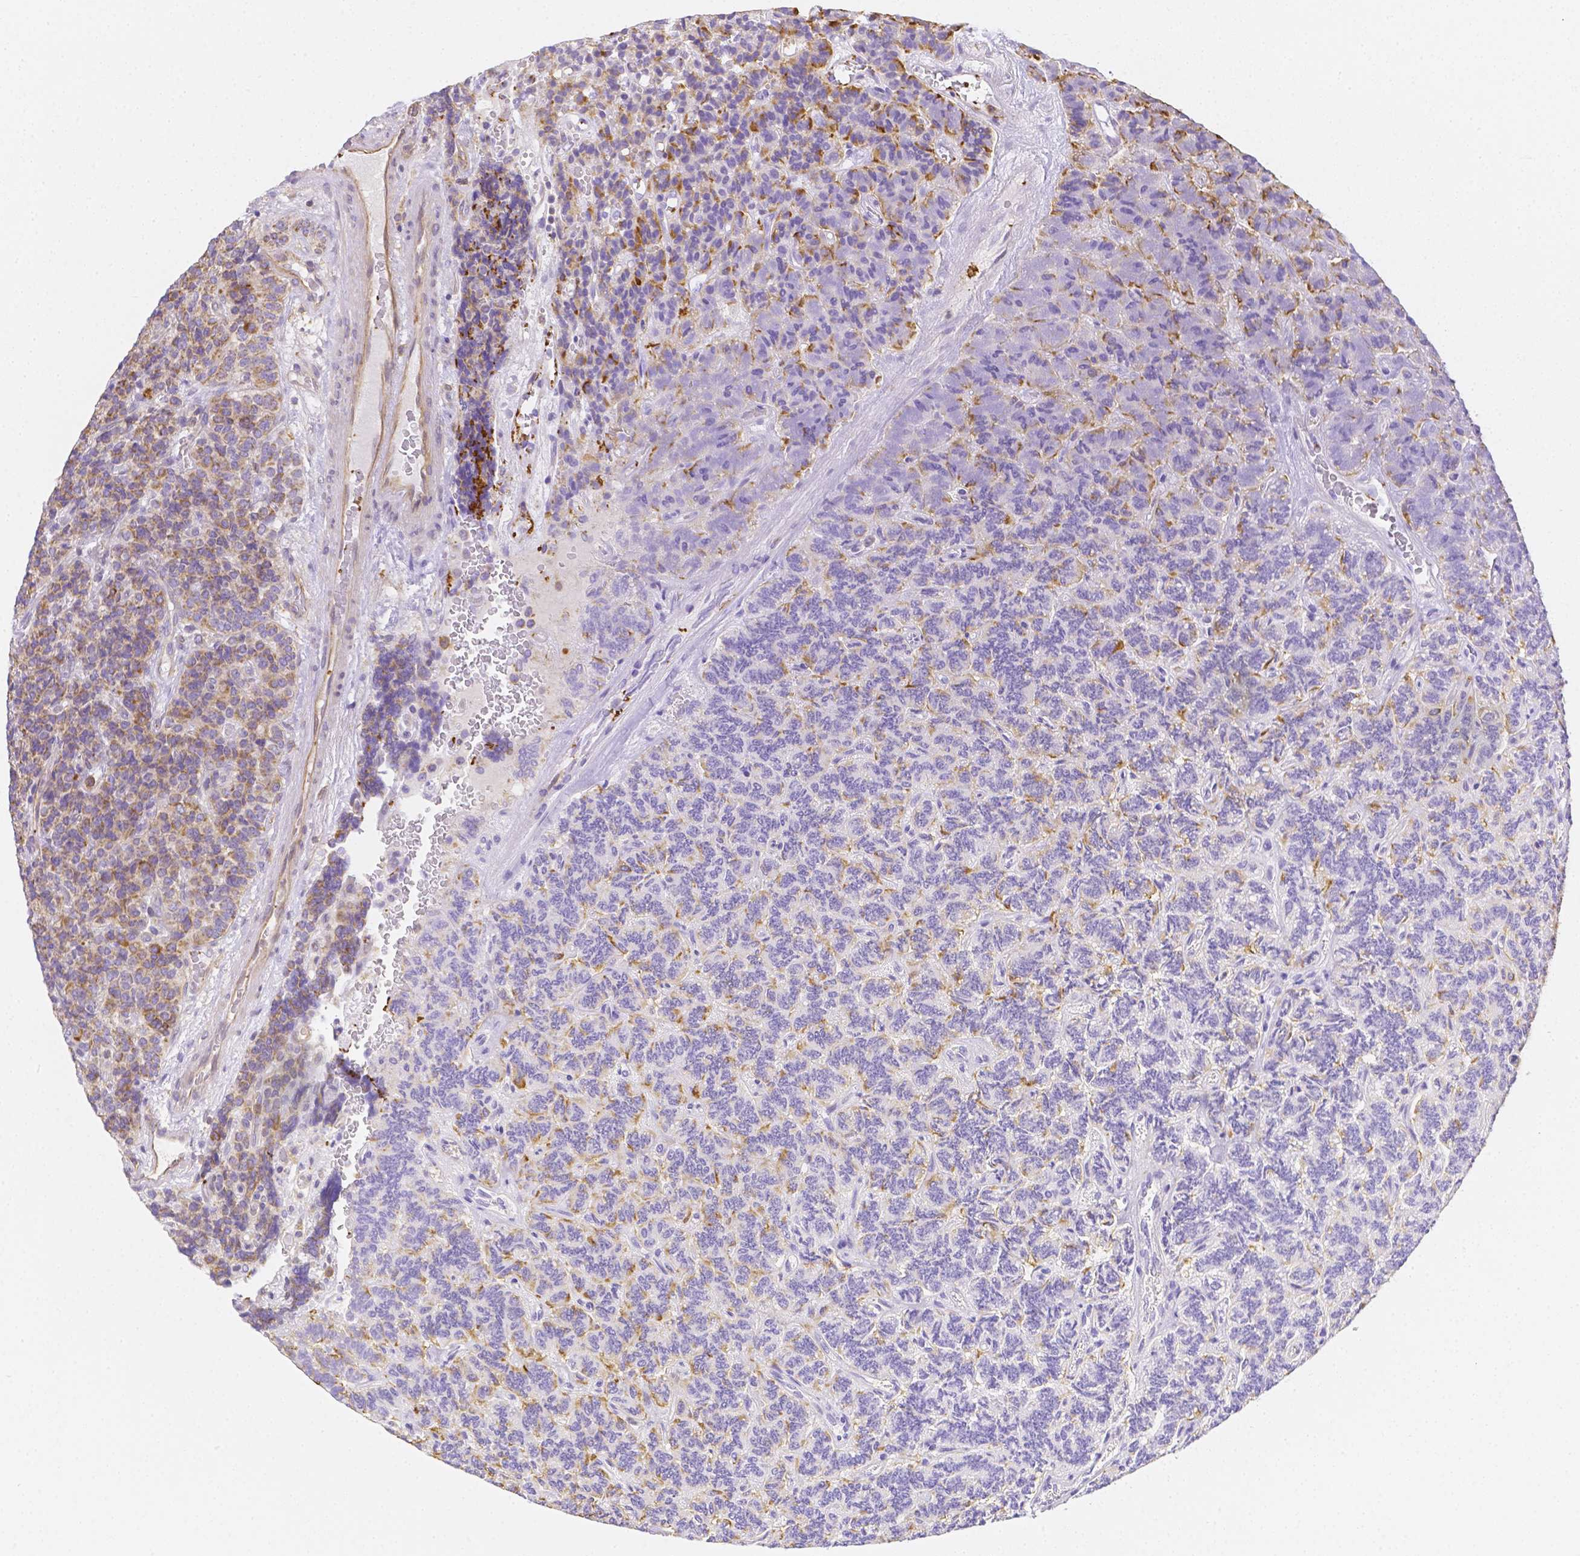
{"staining": {"intensity": "moderate", "quantity": "<25%", "location": "cytoplasmic/membranous"}, "tissue": "carcinoid", "cell_type": "Tumor cells", "image_type": "cancer", "snomed": [{"axis": "morphology", "description": "Carcinoid, malignant, NOS"}, {"axis": "topography", "description": "Pancreas"}], "caption": "Immunohistochemistry (IHC) of human malignant carcinoid shows low levels of moderate cytoplasmic/membranous staining in about <25% of tumor cells. Using DAB (3,3'-diaminobenzidine) (brown) and hematoxylin (blue) stains, captured at high magnification using brightfield microscopy.", "gene": "ASAH2", "patient": {"sex": "male", "age": 36}}